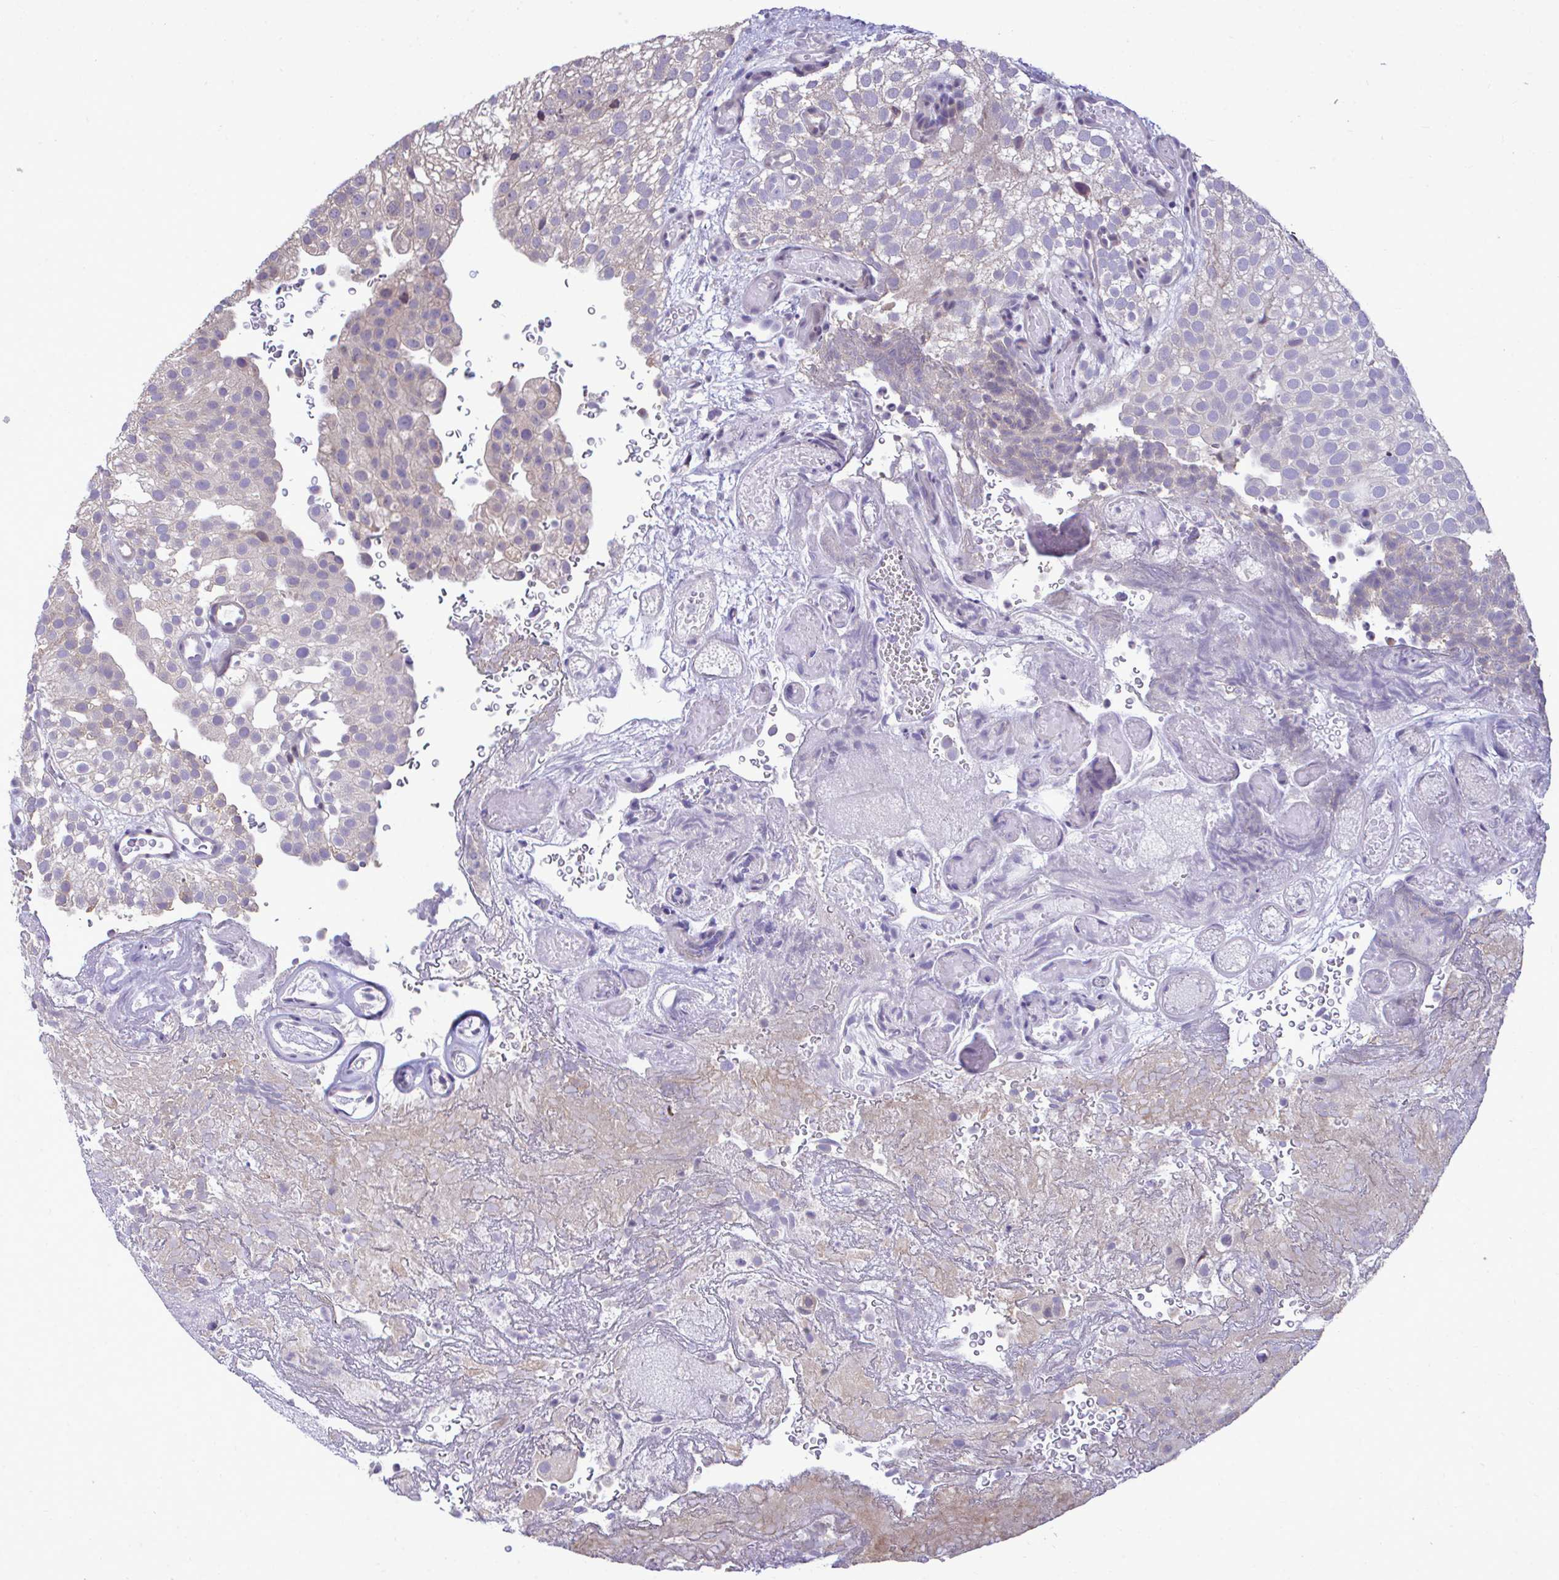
{"staining": {"intensity": "negative", "quantity": "none", "location": "none"}, "tissue": "urothelial cancer", "cell_type": "Tumor cells", "image_type": "cancer", "snomed": [{"axis": "morphology", "description": "Urothelial carcinoma, Low grade"}, {"axis": "topography", "description": "Urinary bladder"}], "caption": "The image exhibits no significant expression in tumor cells of low-grade urothelial carcinoma.", "gene": "PIGK", "patient": {"sex": "male", "age": 78}}